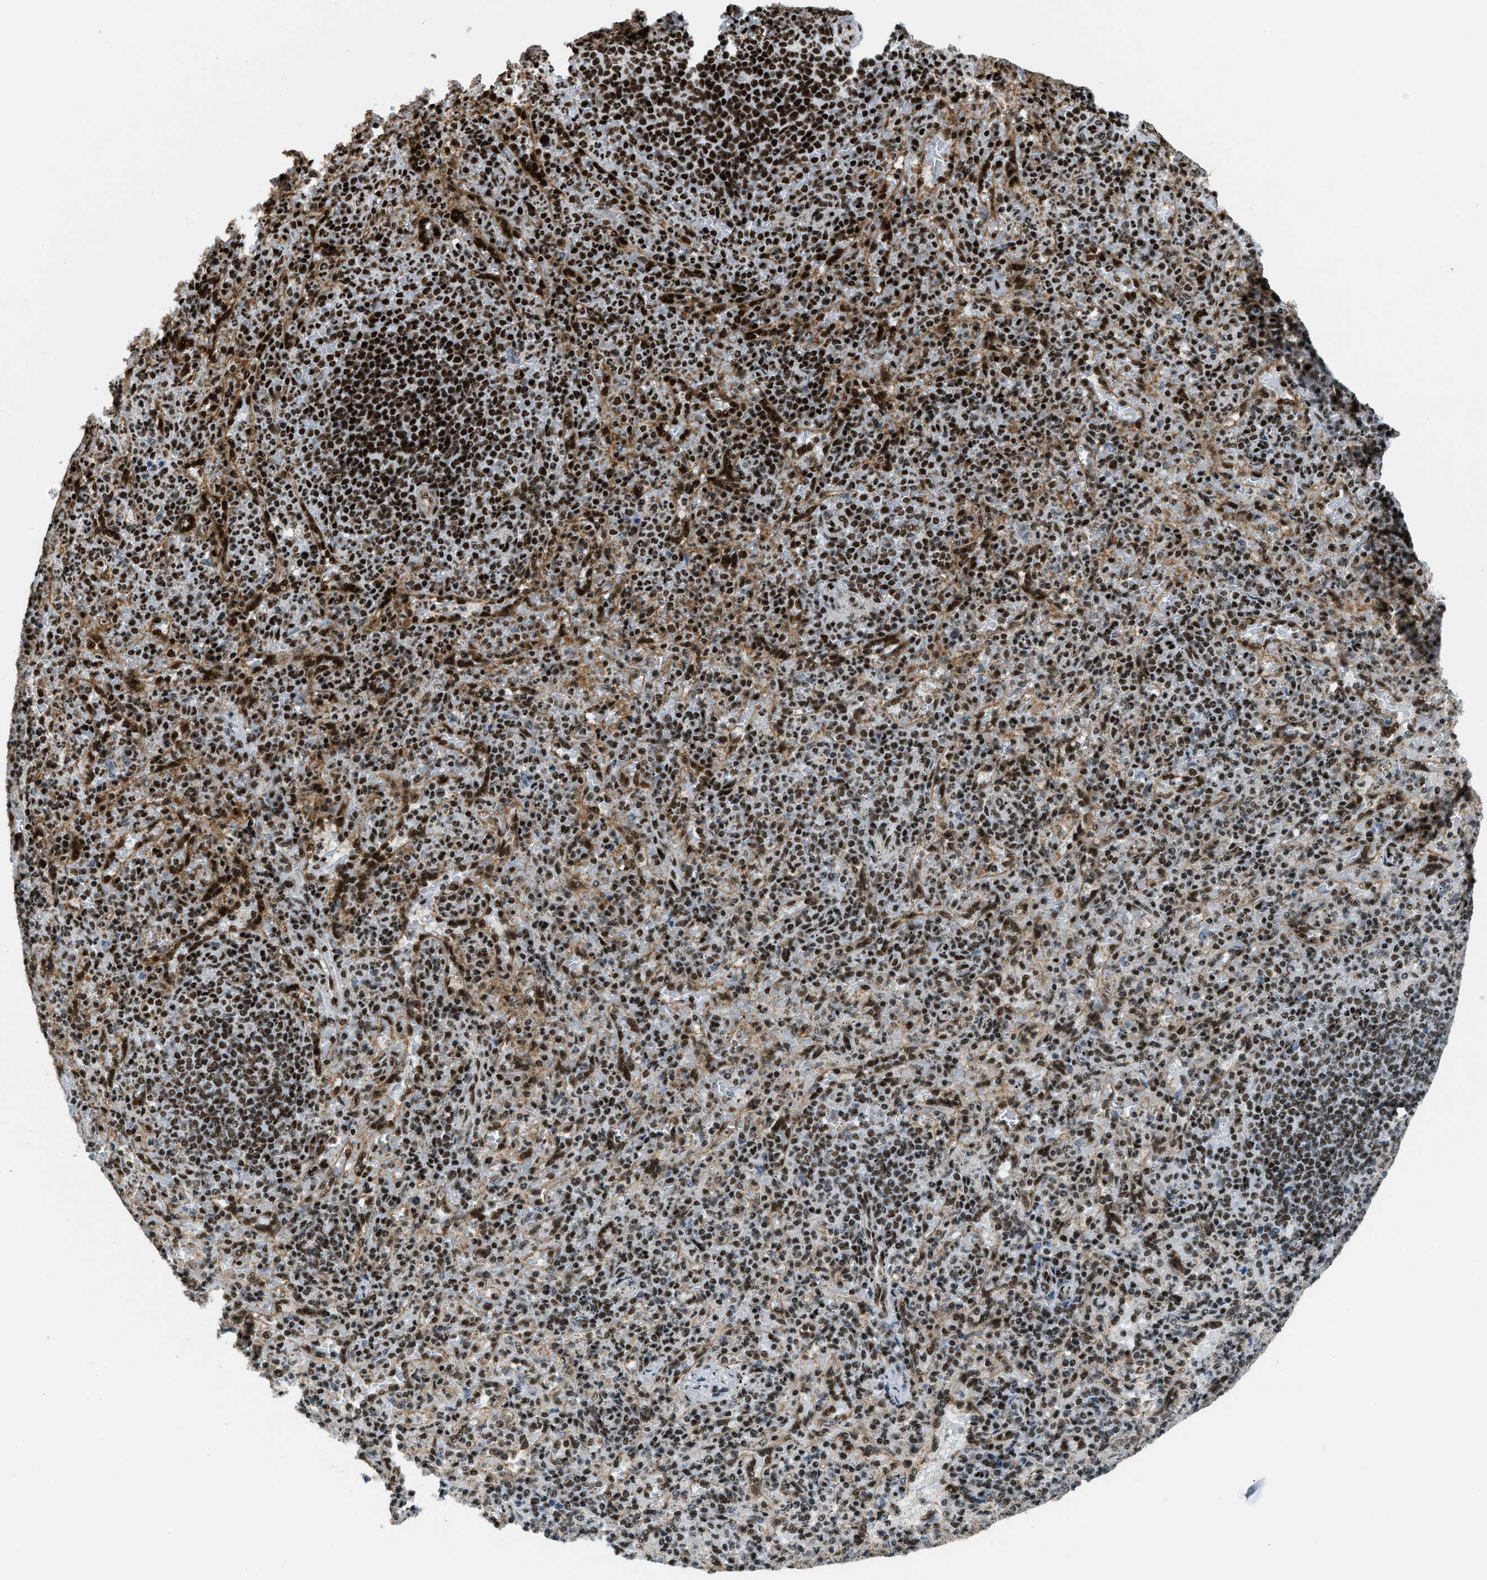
{"staining": {"intensity": "strong", "quantity": ">75%", "location": "nuclear"}, "tissue": "spleen", "cell_type": "Cells in red pulp", "image_type": "normal", "snomed": [{"axis": "morphology", "description": "Normal tissue, NOS"}, {"axis": "topography", "description": "Spleen"}], "caption": "Spleen stained with DAB (3,3'-diaminobenzidine) immunohistochemistry demonstrates high levels of strong nuclear positivity in approximately >75% of cells in red pulp. (Brightfield microscopy of DAB IHC at high magnification).", "gene": "GABPB1", "patient": {"sex": "female", "age": 74}}